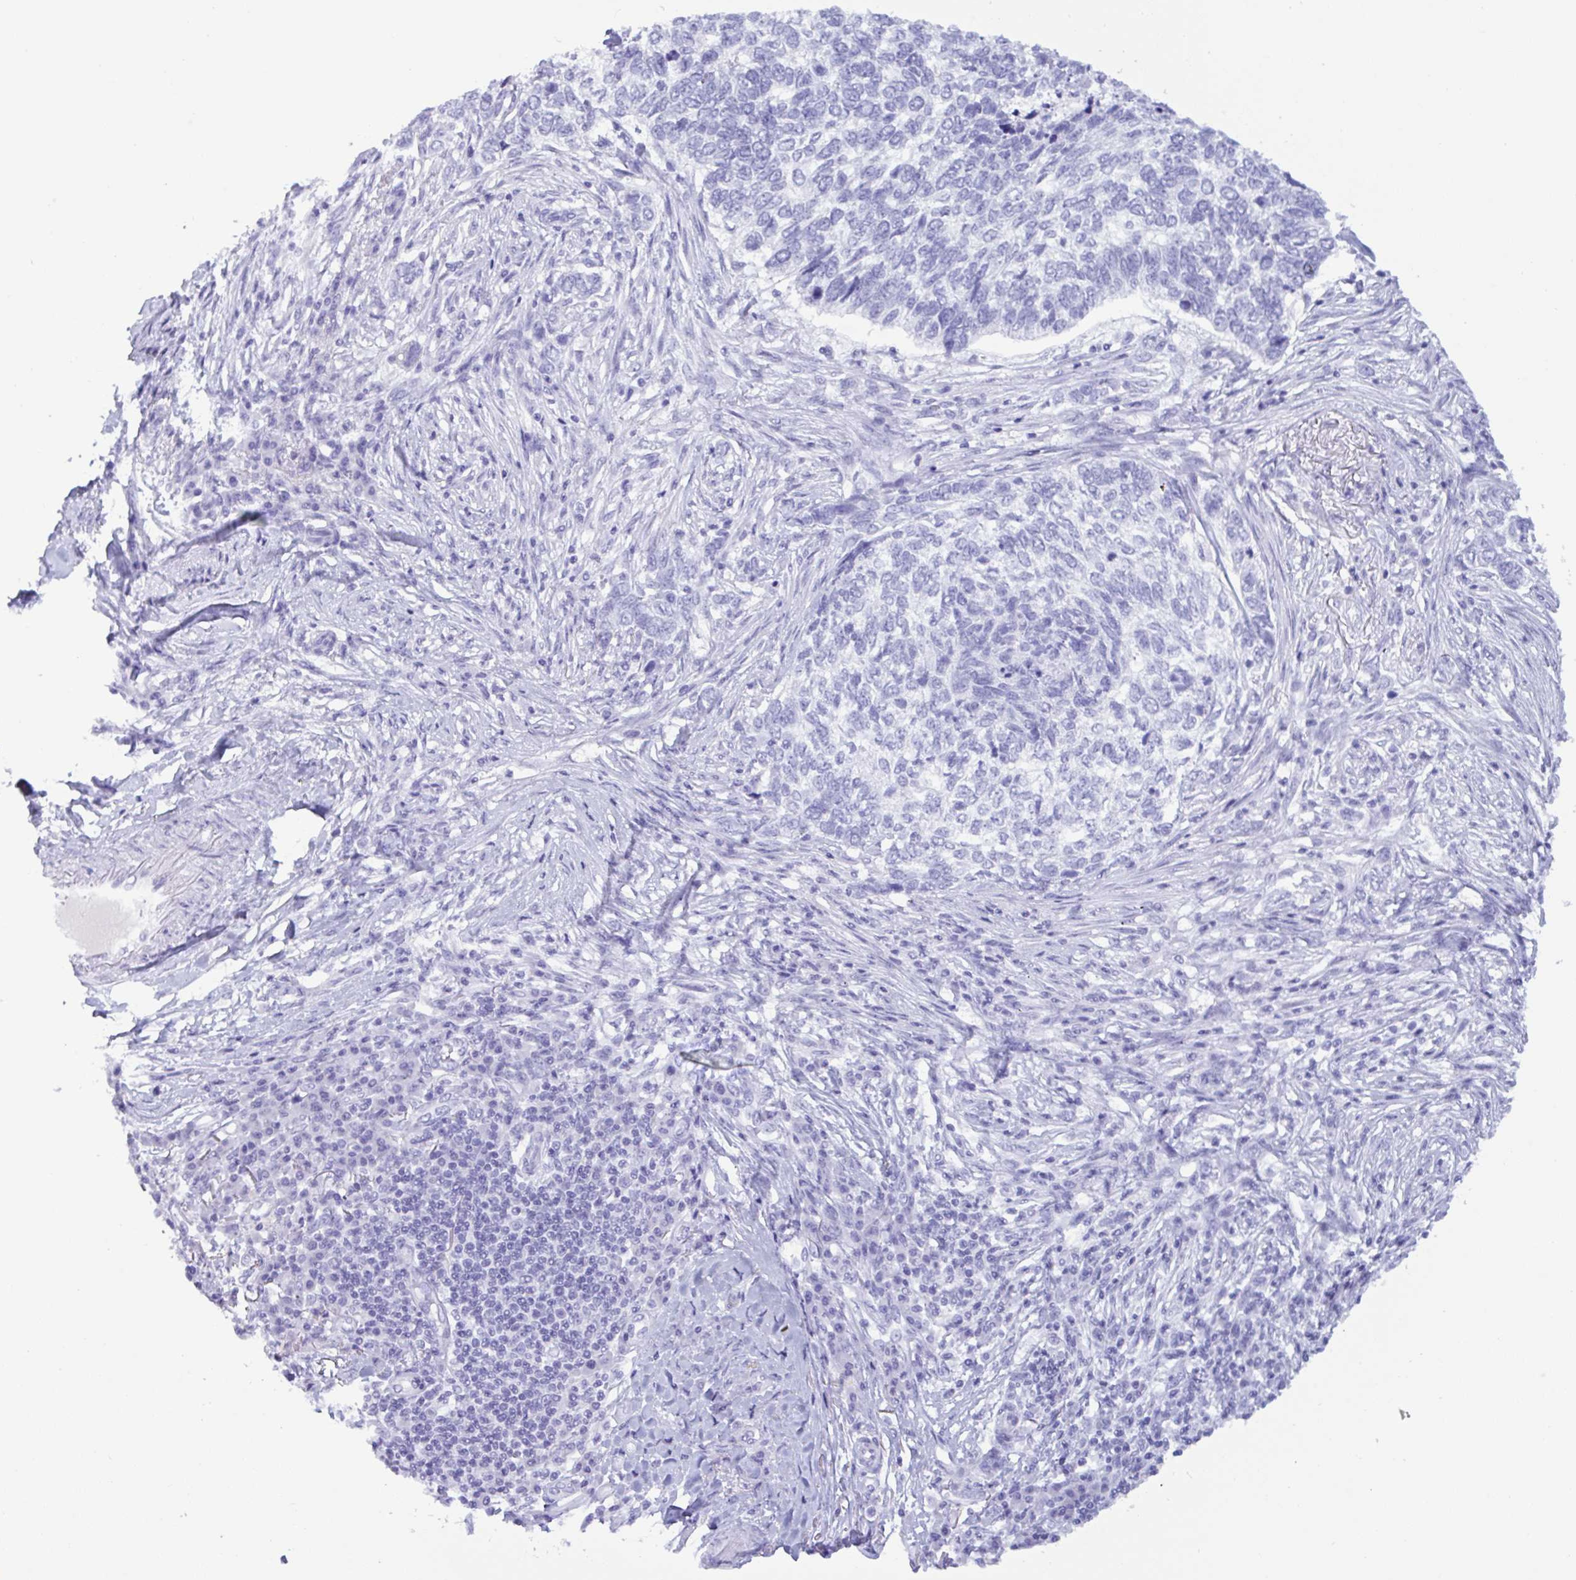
{"staining": {"intensity": "negative", "quantity": "none", "location": "none"}, "tissue": "skin cancer", "cell_type": "Tumor cells", "image_type": "cancer", "snomed": [{"axis": "morphology", "description": "Basal cell carcinoma"}, {"axis": "topography", "description": "Skin"}], "caption": "Immunohistochemistry histopathology image of neoplastic tissue: human skin cancer (basal cell carcinoma) stained with DAB exhibits no significant protein staining in tumor cells.", "gene": "MRGPRG", "patient": {"sex": "female", "age": 65}}